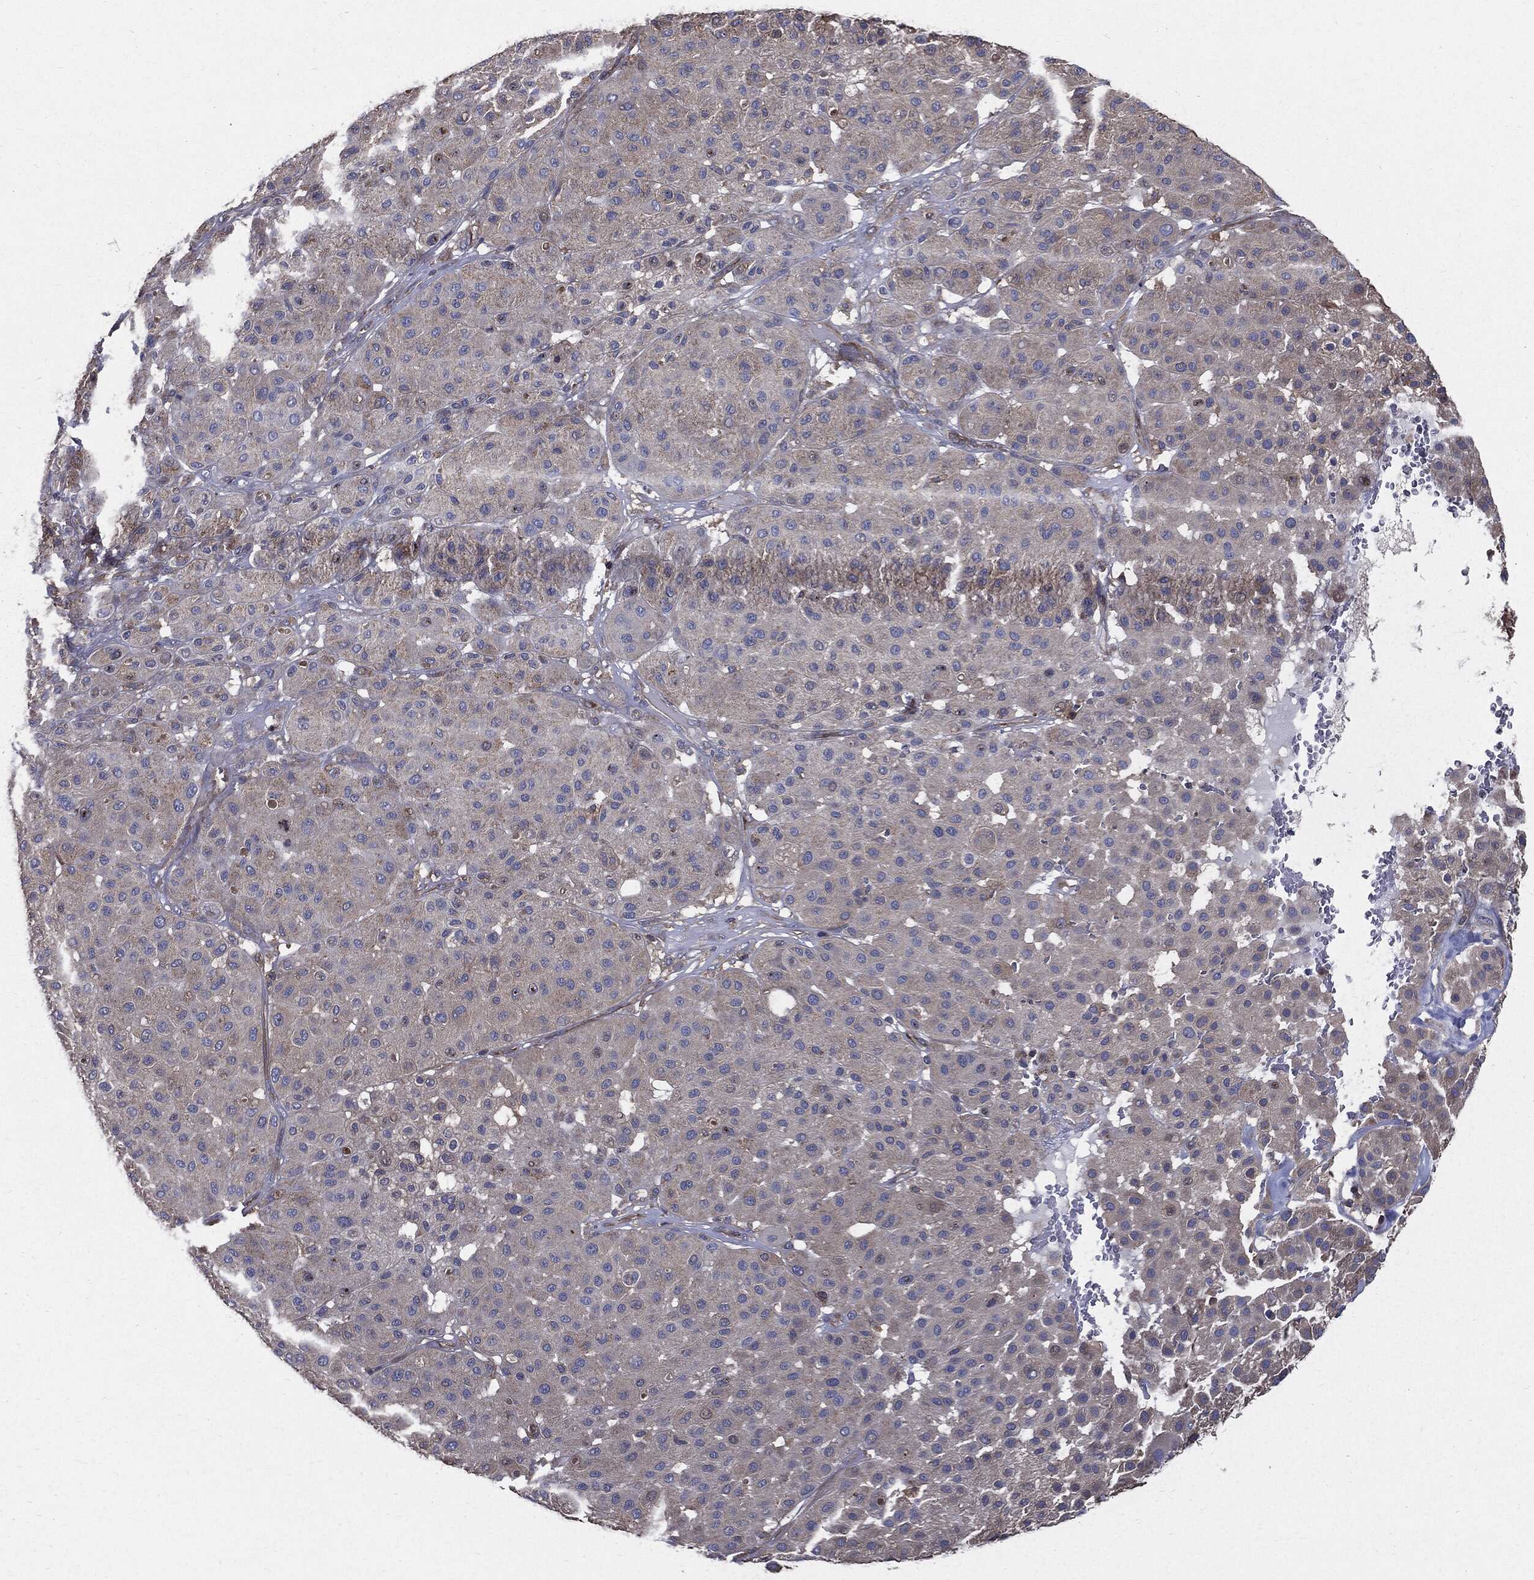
{"staining": {"intensity": "negative", "quantity": "none", "location": "none"}, "tissue": "melanoma", "cell_type": "Tumor cells", "image_type": "cancer", "snomed": [{"axis": "morphology", "description": "Malignant melanoma, Metastatic site"}, {"axis": "topography", "description": "Smooth muscle"}], "caption": "DAB (3,3'-diaminobenzidine) immunohistochemical staining of human malignant melanoma (metastatic site) exhibits no significant expression in tumor cells.", "gene": "PDCD6IP", "patient": {"sex": "male", "age": 41}}